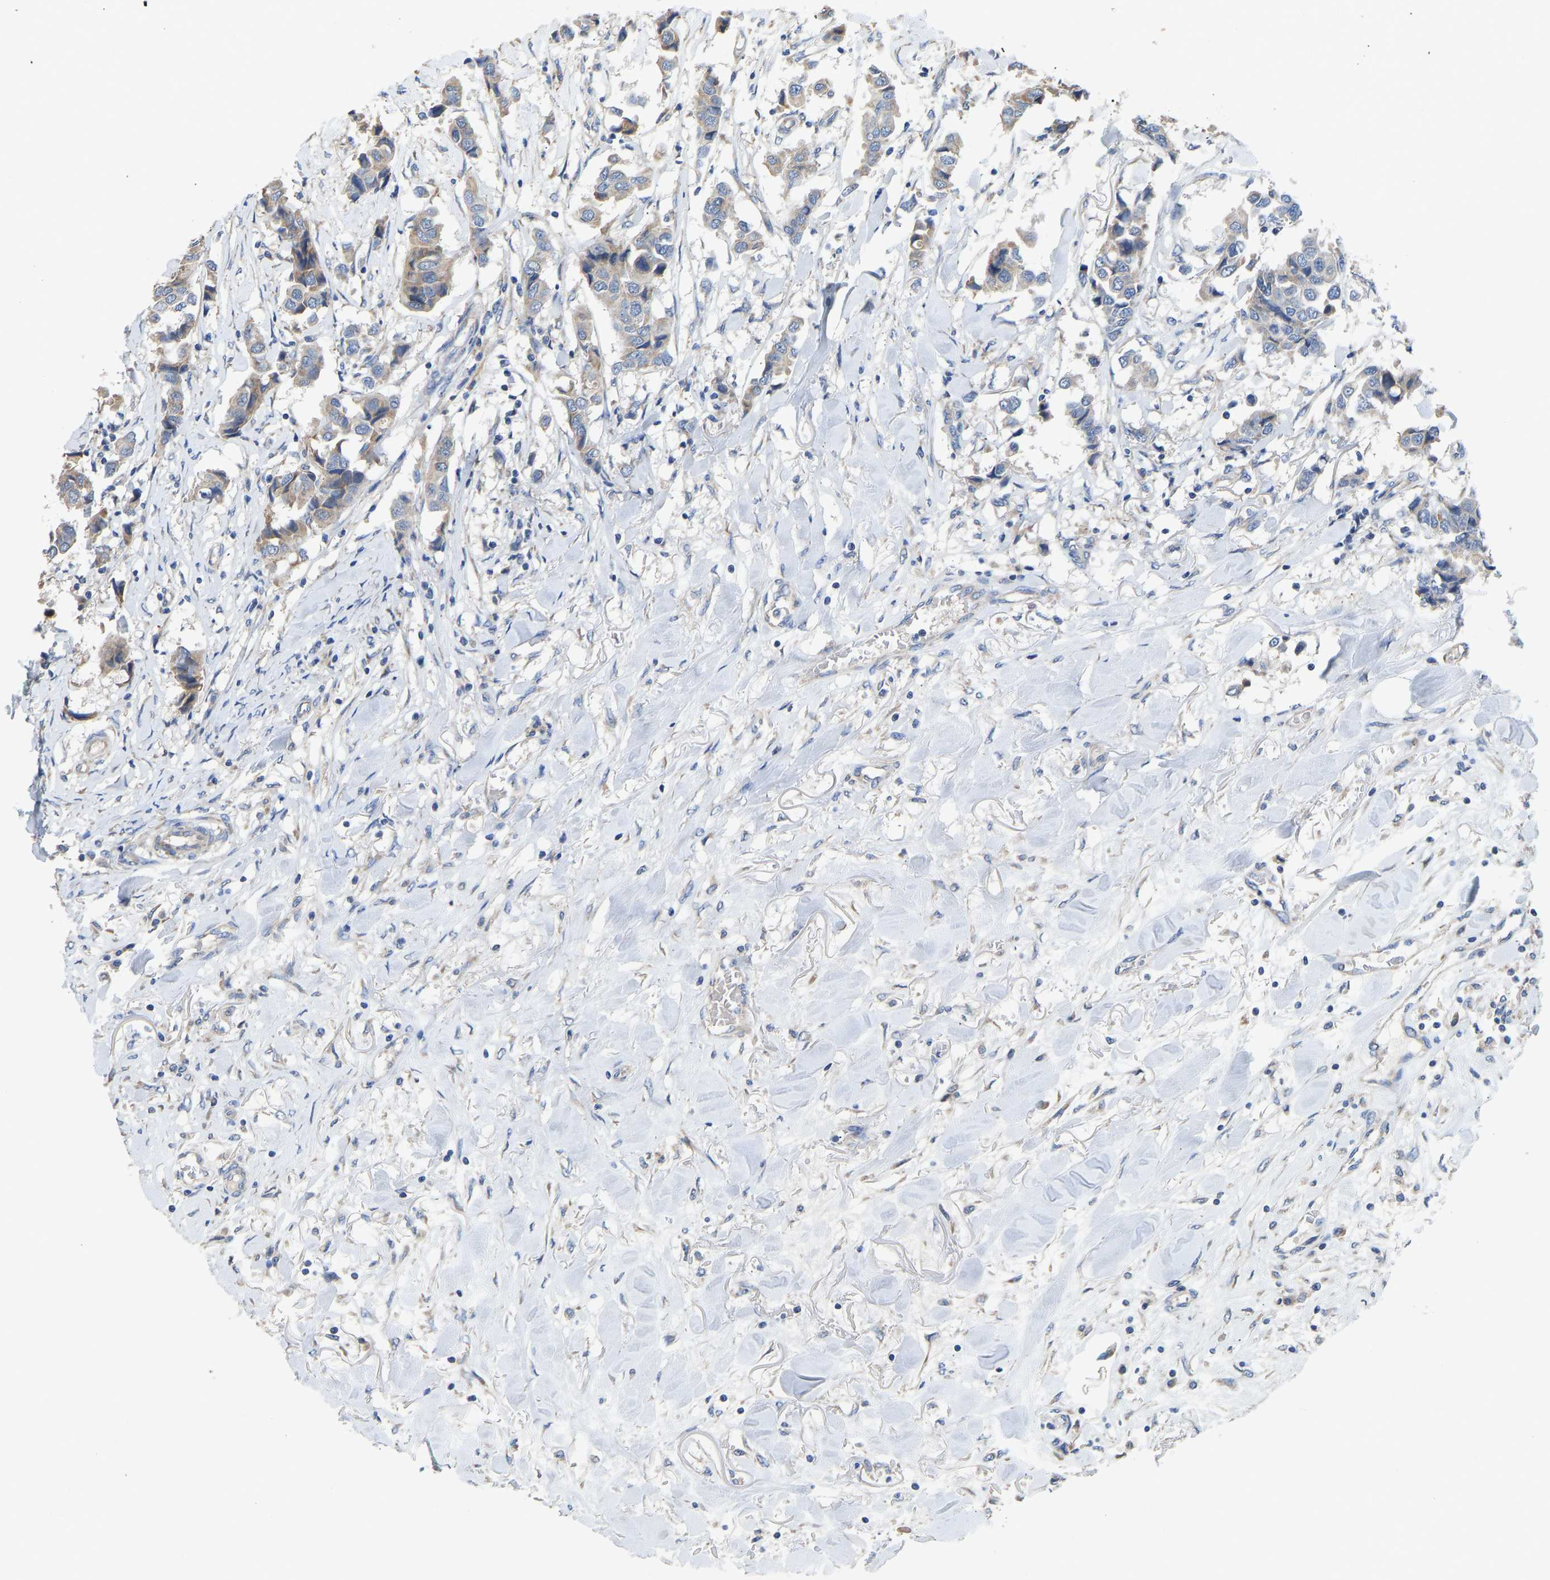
{"staining": {"intensity": "weak", "quantity": "25%-75%", "location": "cytoplasmic/membranous"}, "tissue": "breast cancer", "cell_type": "Tumor cells", "image_type": "cancer", "snomed": [{"axis": "morphology", "description": "Duct carcinoma"}, {"axis": "topography", "description": "Breast"}], "caption": "Tumor cells exhibit low levels of weak cytoplasmic/membranous positivity in about 25%-75% of cells in breast cancer (intraductal carcinoma). The protein is stained brown, and the nuclei are stained in blue (DAB (3,3'-diaminobenzidine) IHC with brightfield microscopy, high magnification).", "gene": "TMEM150A", "patient": {"sex": "female", "age": 80}}